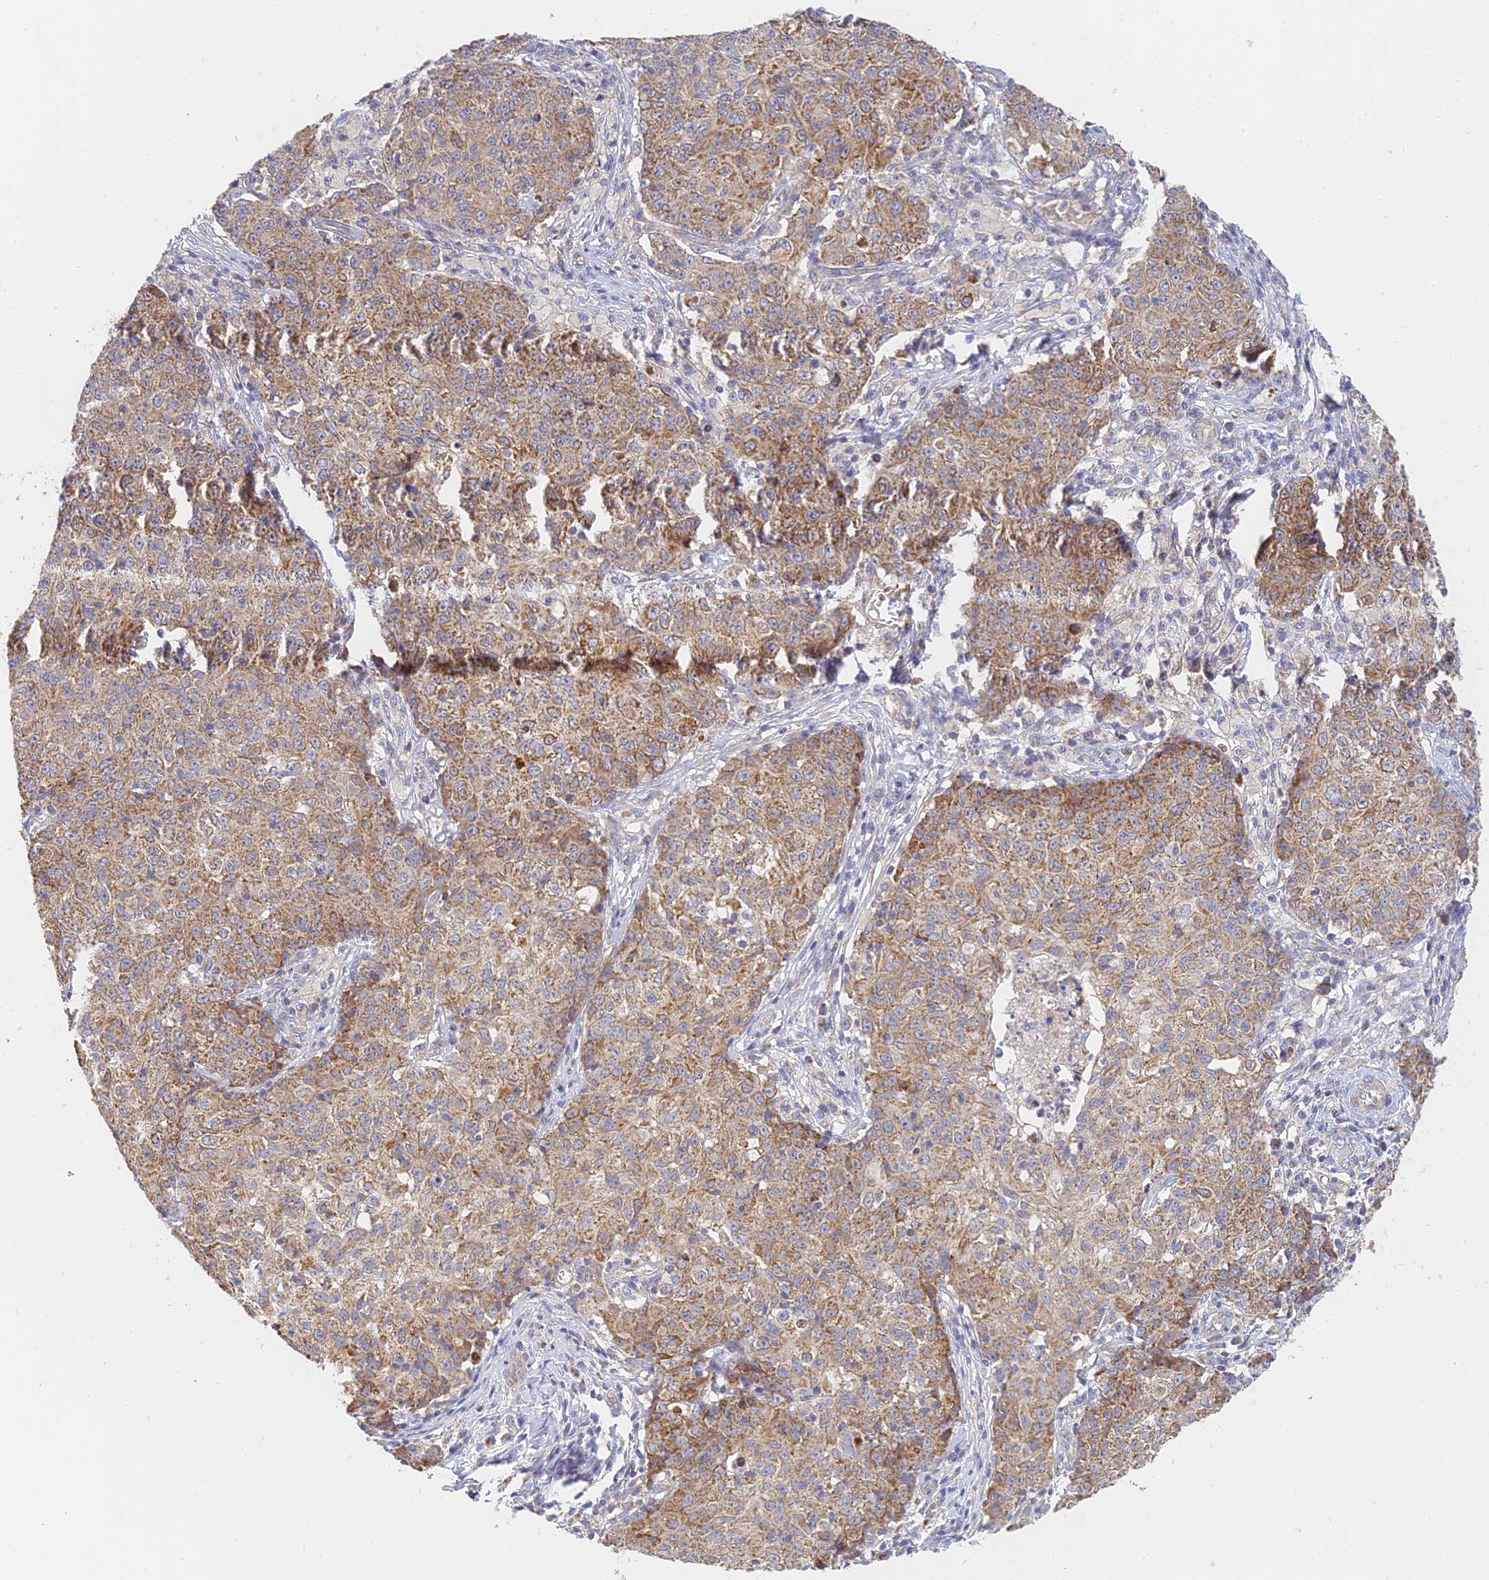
{"staining": {"intensity": "moderate", "quantity": ">75%", "location": "cytoplasmic/membranous"}, "tissue": "ovarian cancer", "cell_type": "Tumor cells", "image_type": "cancer", "snomed": [{"axis": "morphology", "description": "Carcinoma, endometroid"}, {"axis": "topography", "description": "Ovary"}], "caption": "Immunohistochemical staining of human ovarian cancer (endometroid carcinoma) displays medium levels of moderate cytoplasmic/membranous protein expression in about >75% of tumor cells. The protein is shown in brown color, while the nuclei are stained blue.", "gene": "MRPL15", "patient": {"sex": "female", "age": 42}}